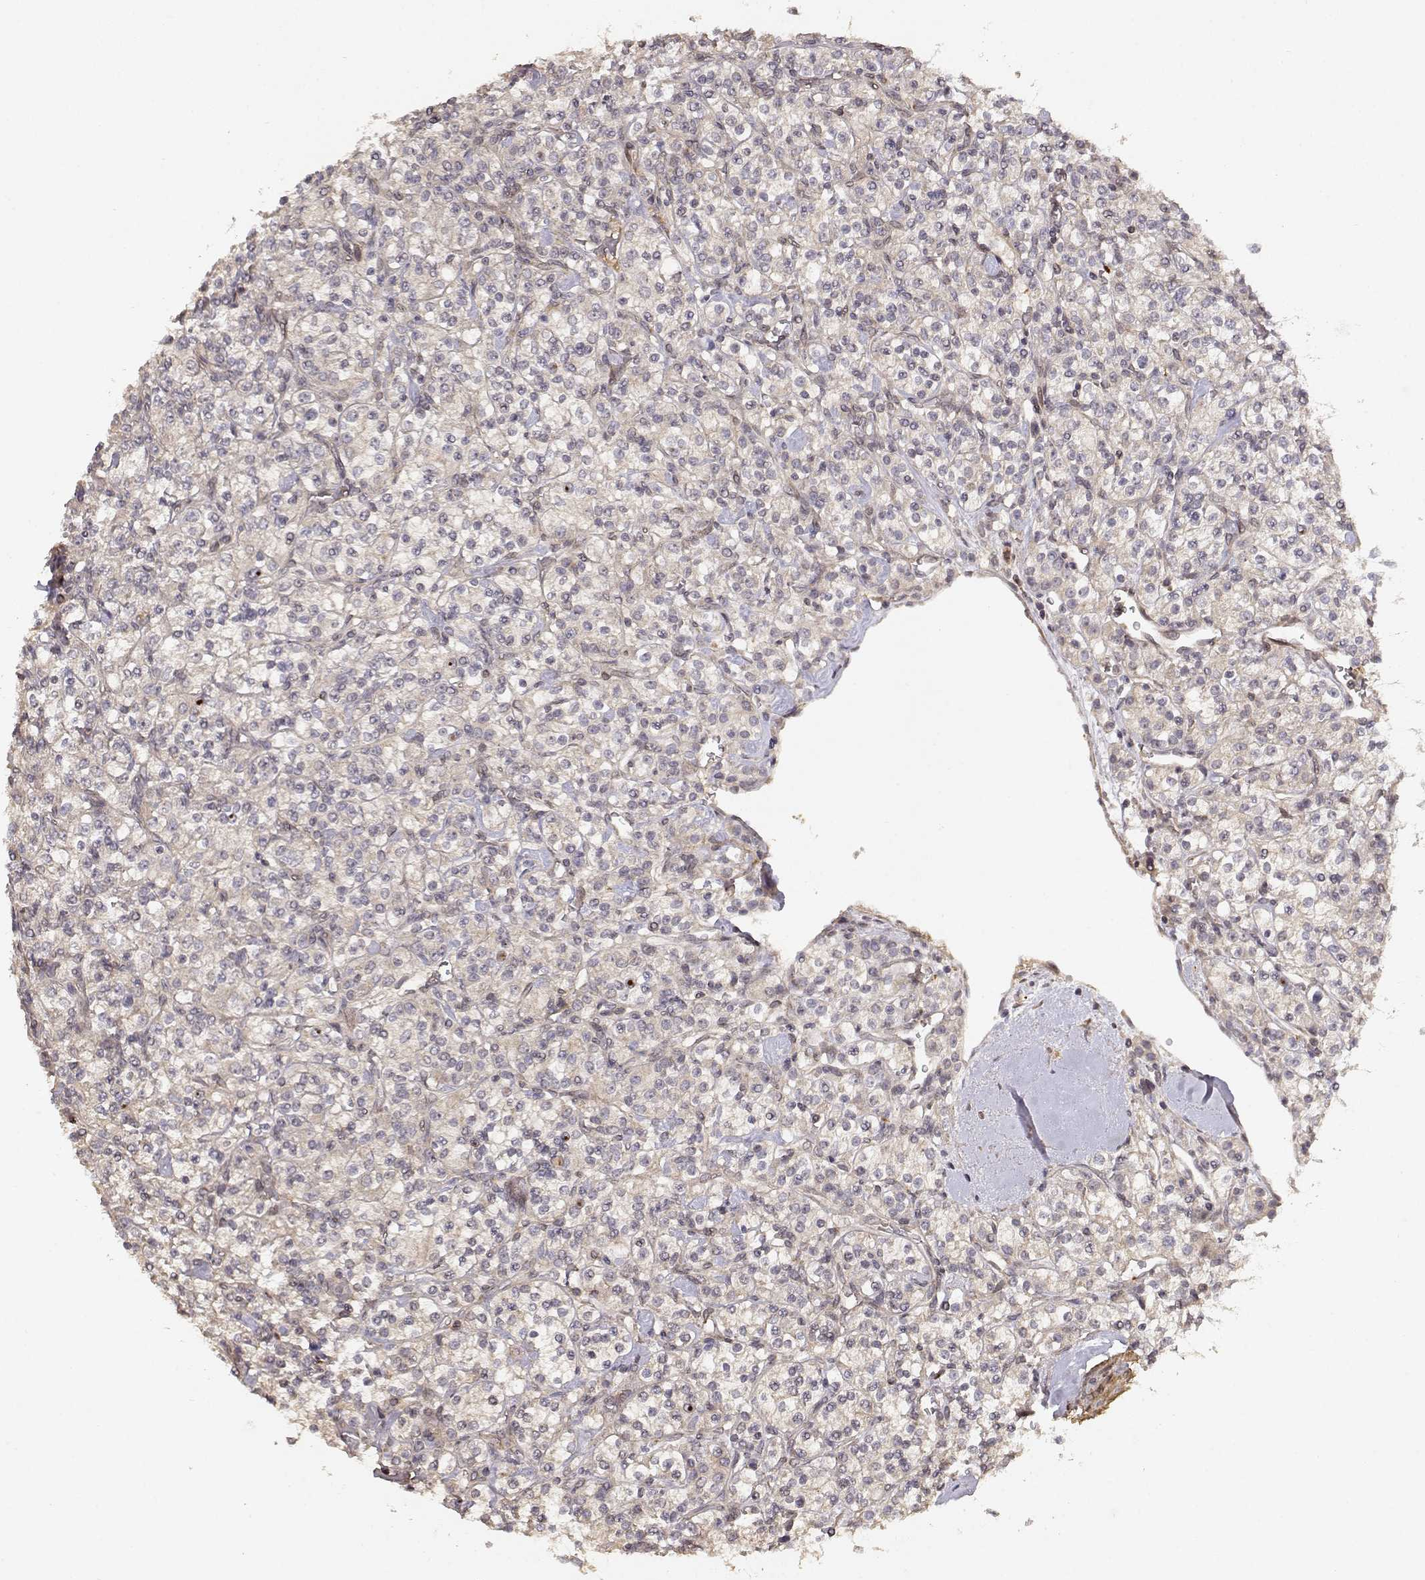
{"staining": {"intensity": "weak", "quantity": ">75%", "location": "cytoplasmic/membranous"}, "tissue": "renal cancer", "cell_type": "Tumor cells", "image_type": "cancer", "snomed": [{"axis": "morphology", "description": "Adenocarcinoma, NOS"}, {"axis": "topography", "description": "Kidney"}], "caption": "Immunohistochemistry (IHC) histopathology image of neoplastic tissue: human renal adenocarcinoma stained using immunohistochemistry (IHC) displays low levels of weak protein expression localized specifically in the cytoplasmic/membranous of tumor cells, appearing as a cytoplasmic/membranous brown color.", "gene": "PICK1", "patient": {"sex": "male", "age": 77}}